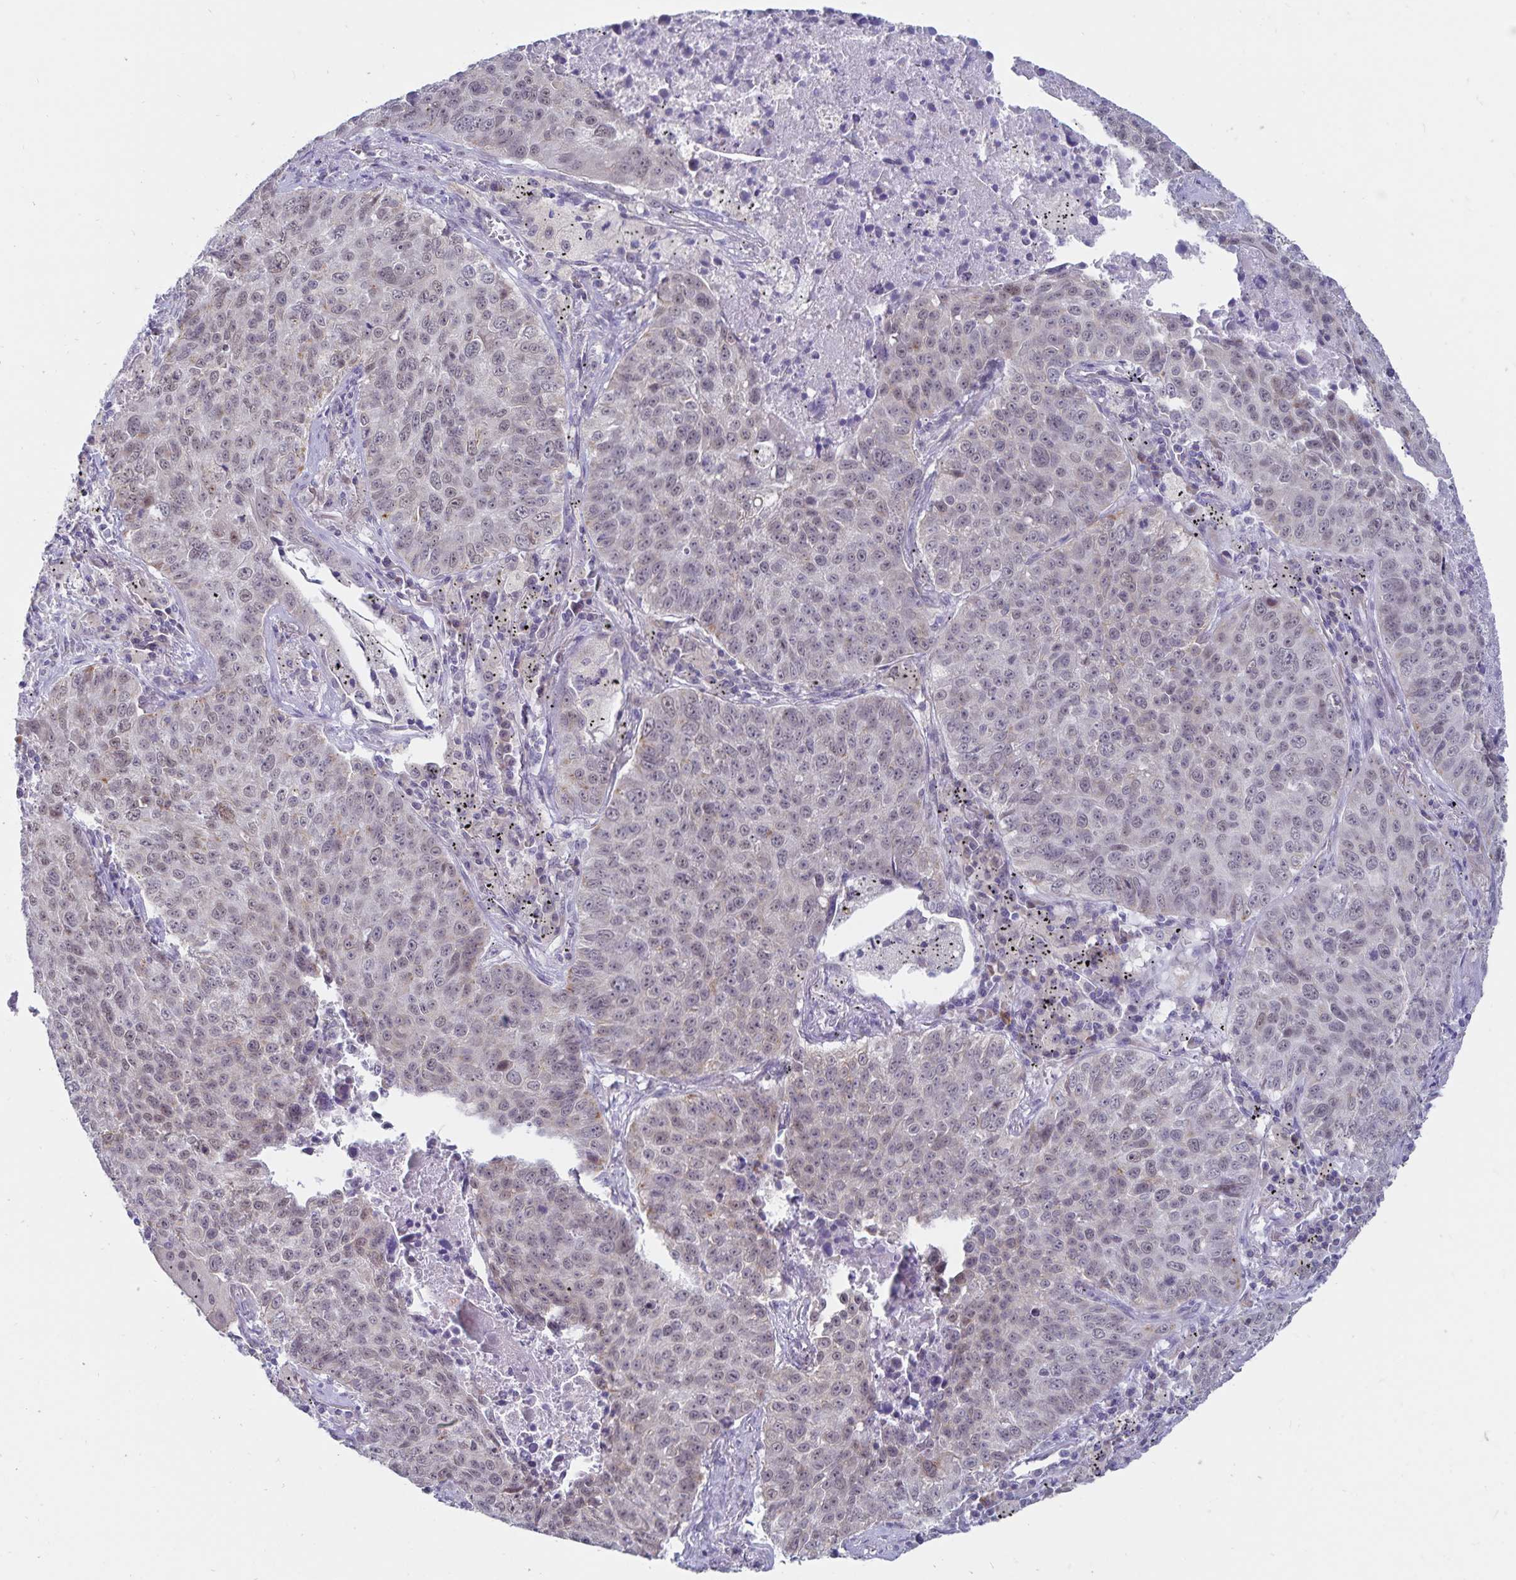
{"staining": {"intensity": "weak", "quantity": "25%-75%", "location": "nuclear"}, "tissue": "lung cancer", "cell_type": "Tumor cells", "image_type": "cancer", "snomed": [{"axis": "morphology", "description": "Normal morphology"}, {"axis": "morphology", "description": "Aneuploidy"}, {"axis": "morphology", "description": "Squamous cell carcinoma, NOS"}, {"axis": "topography", "description": "Lymph node"}, {"axis": "topography", "description": "Lung"}], "caption": "Brown immunohistochemical staining in human squamous cell carcinoma (lung) displays weak nuclear expression in about 25%-75% of tumor cells.", "gene": "ATP2A2", "patient": {"sex": "female", "age": 76}}